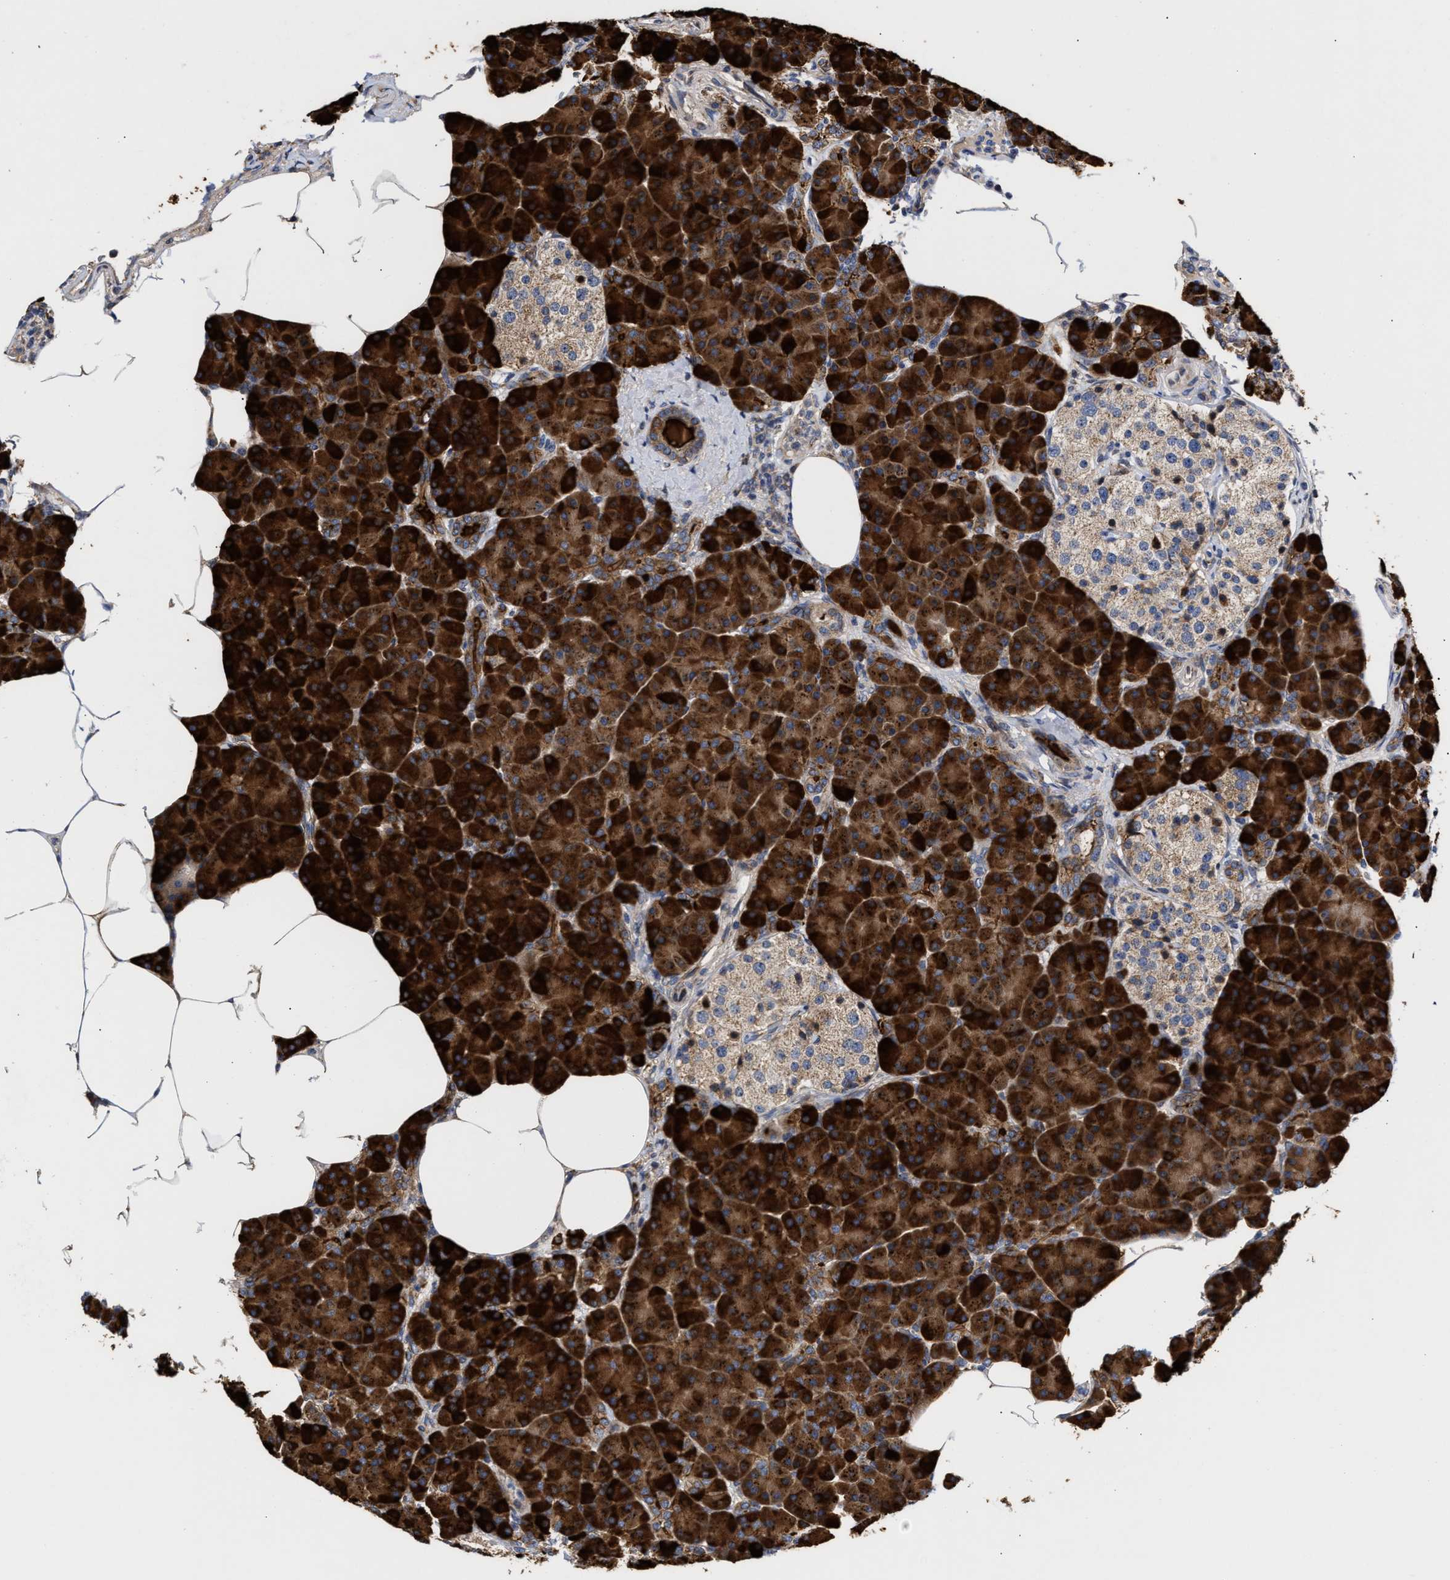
{"staining": {"intensity": "strong", "quantity": ">75%", "location": "cytoplasmic/membranous"}, "tissue": "pancreas", "cell_type": "Exocrine glandular cells", "image_type": "normal", "snomed": [{"axis": "morphology", "description": "Normal tissue, NOS"}, {"axis": "topography", "description": "Pancreas"}], "caption": "About >75% of exocrine glandular cells in normal human pancreas show strong cytoplasmic/membranous protein staining as visualized by brown immunohistochemical staining.", "gene": "MALSU1", "patient": {"sex": "female", "age": 70}}